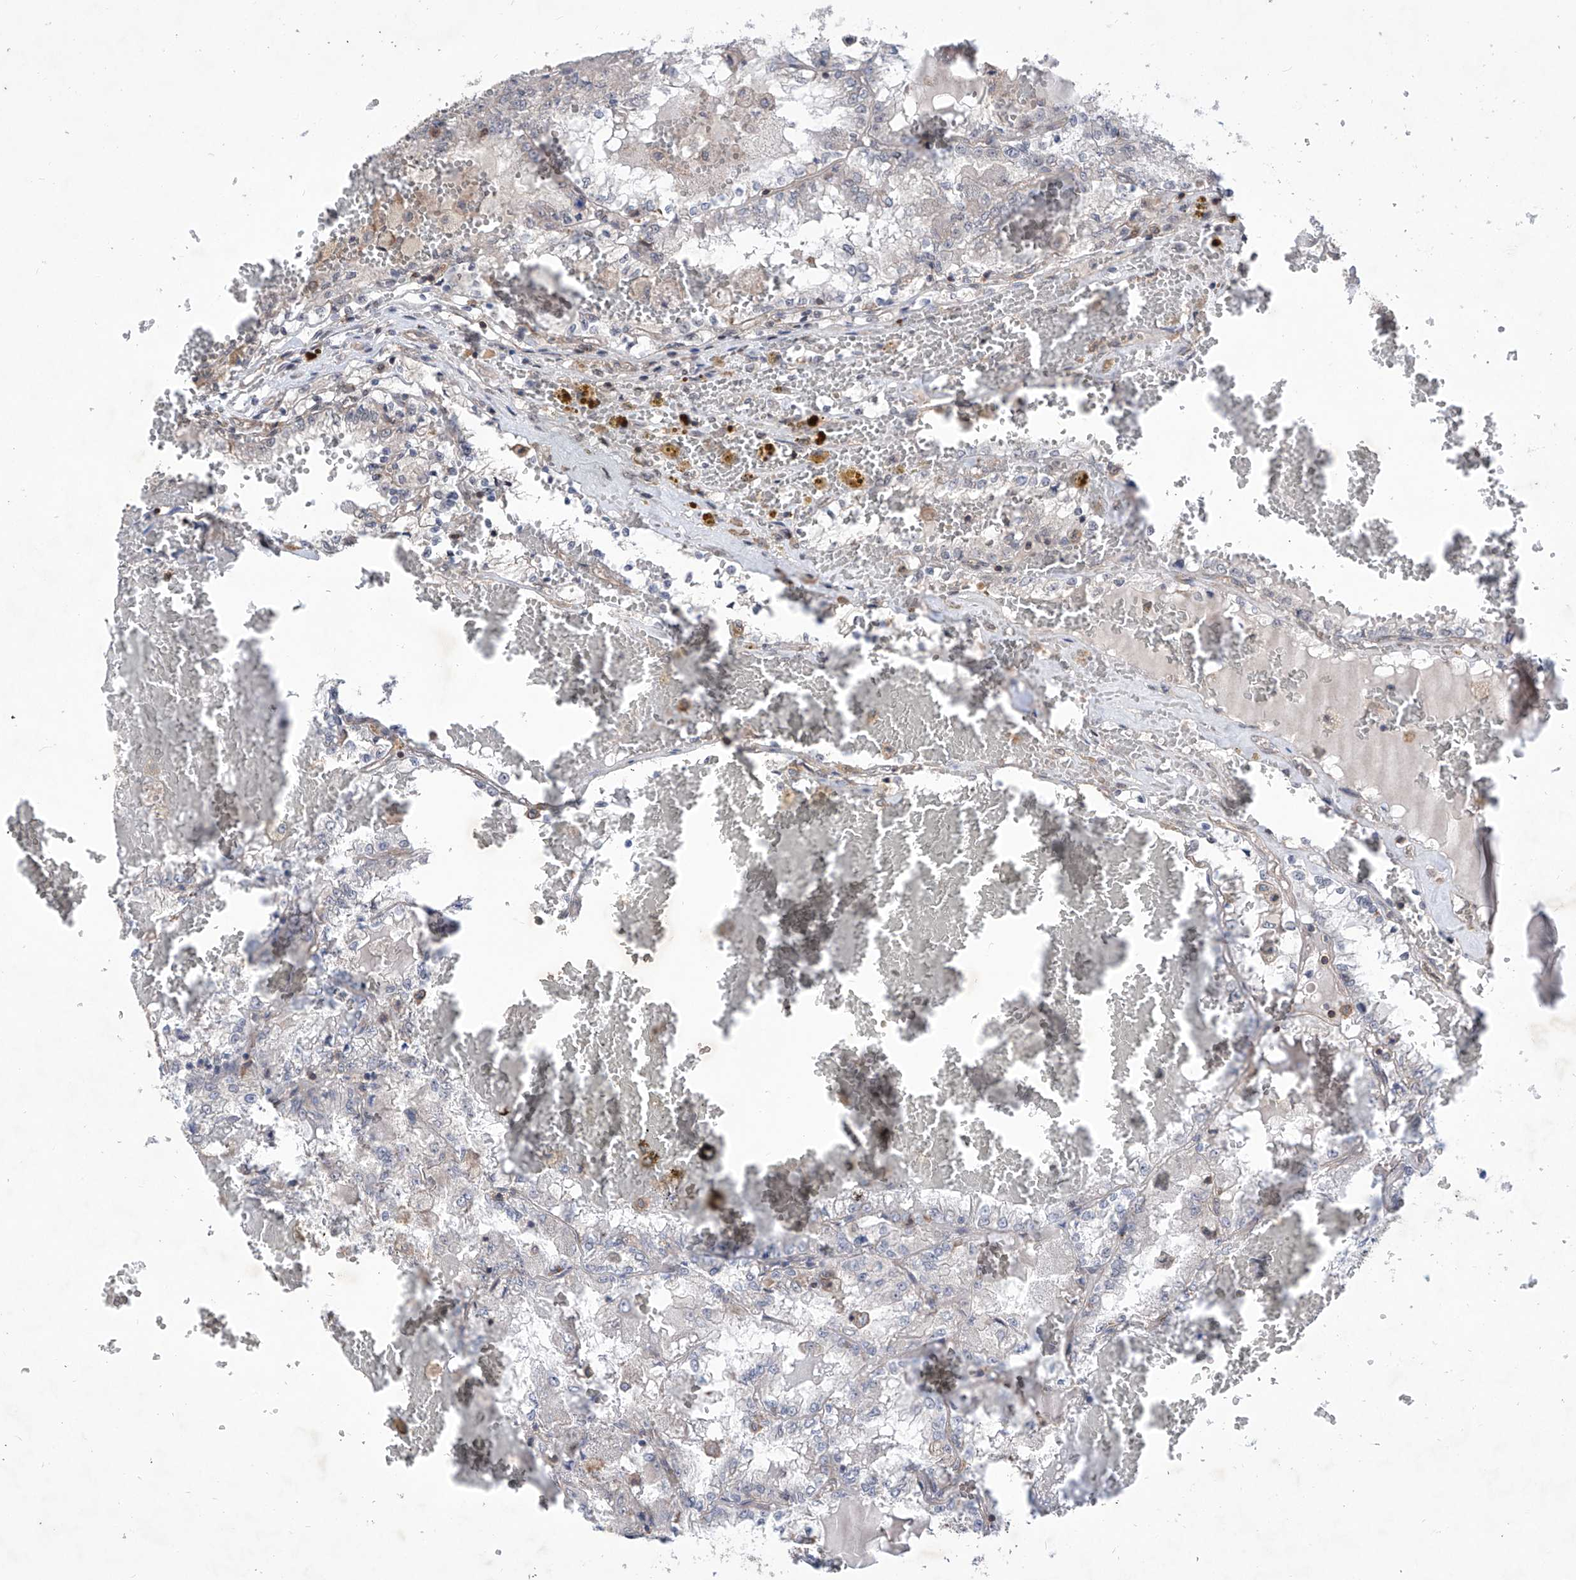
{"staining": {"intensity": "negative", "quantity": "none", "location": "none"}, "tissue": "renal cancer", "cell_type": "Tumor cells", "image_type": "cancer", "snomed": [{"axis": "morphology", "description": "Adenocarcinoma, NOS"}, {"axis": "topography", "description": "Kidney"}], "caption": "Protein analysis of renal cancer (adenocarcinoma) displays no significant expression in tumor cells.", "gene": "KIFC2", "patient": {"sex": "female", "age": 56}}